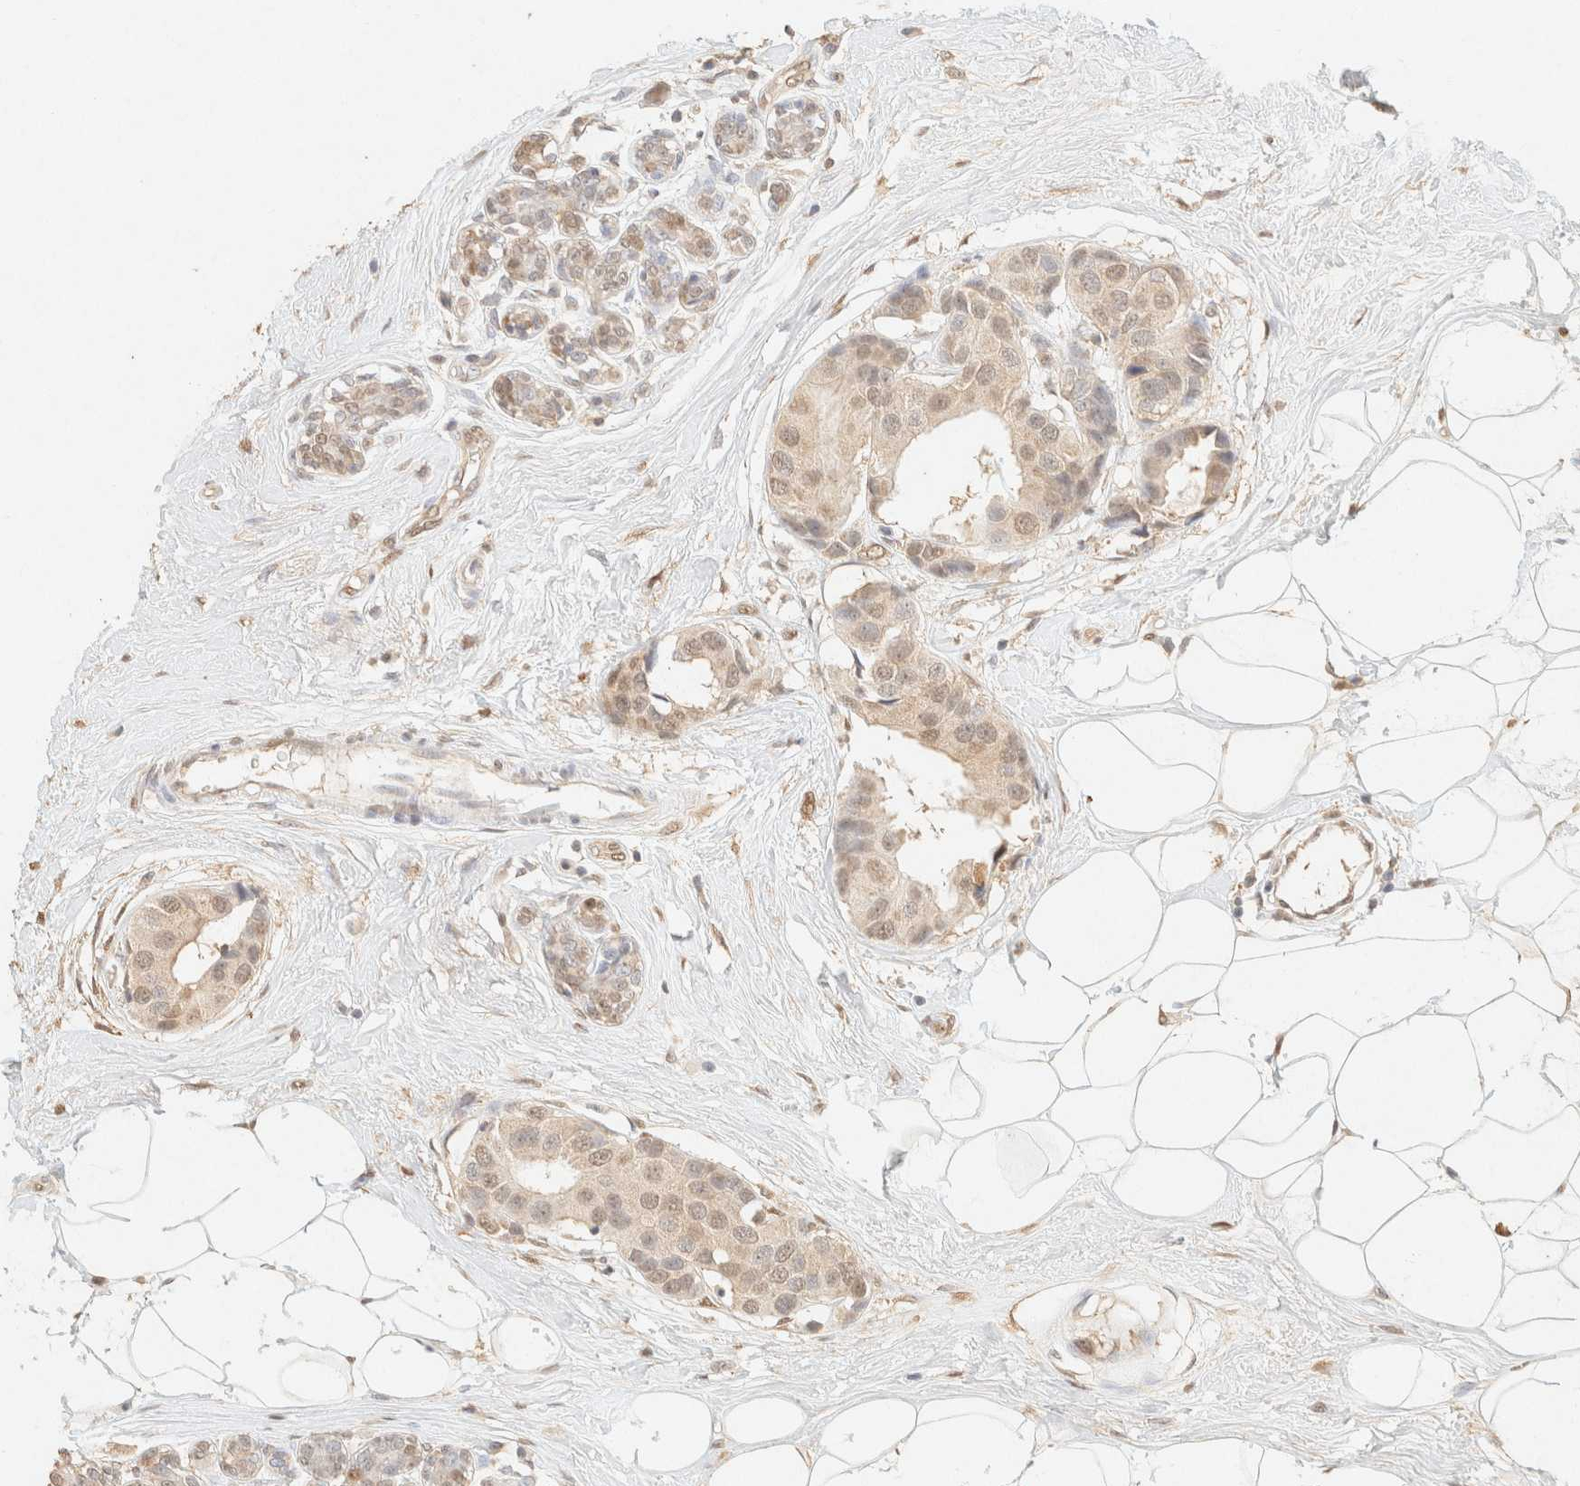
{"staining": {"intensity": "weak", "quantity": ">75%", "location": "cytoplasmic/membranous,nuclear"}, "tissue": "breast cancer", "cell_type": "Tumor cells", "image_type": "cancer", "snomed": [{"axis": "morphology", "description": "Normal tissue, NOS"}, {"axis": "morphology", "description": "Duct carcinoma"}, {"axis": "topography", "description": "Breast"}], "caption": "Immunohistochemistry (IHC) image of neoplastic tissue: human breast cancer (invasive ductal carcinoma) stained using immunohistochemistry (IHC) reveals low levels of weak protein expression localized specifically in the cytoplasmic/membranous and nuclear of tumor cells, appearing as a cytoplasmic/membranous and nuclear brown color.", "gene": "S100A13", "patient": {"sex": "female", "age": 39}}